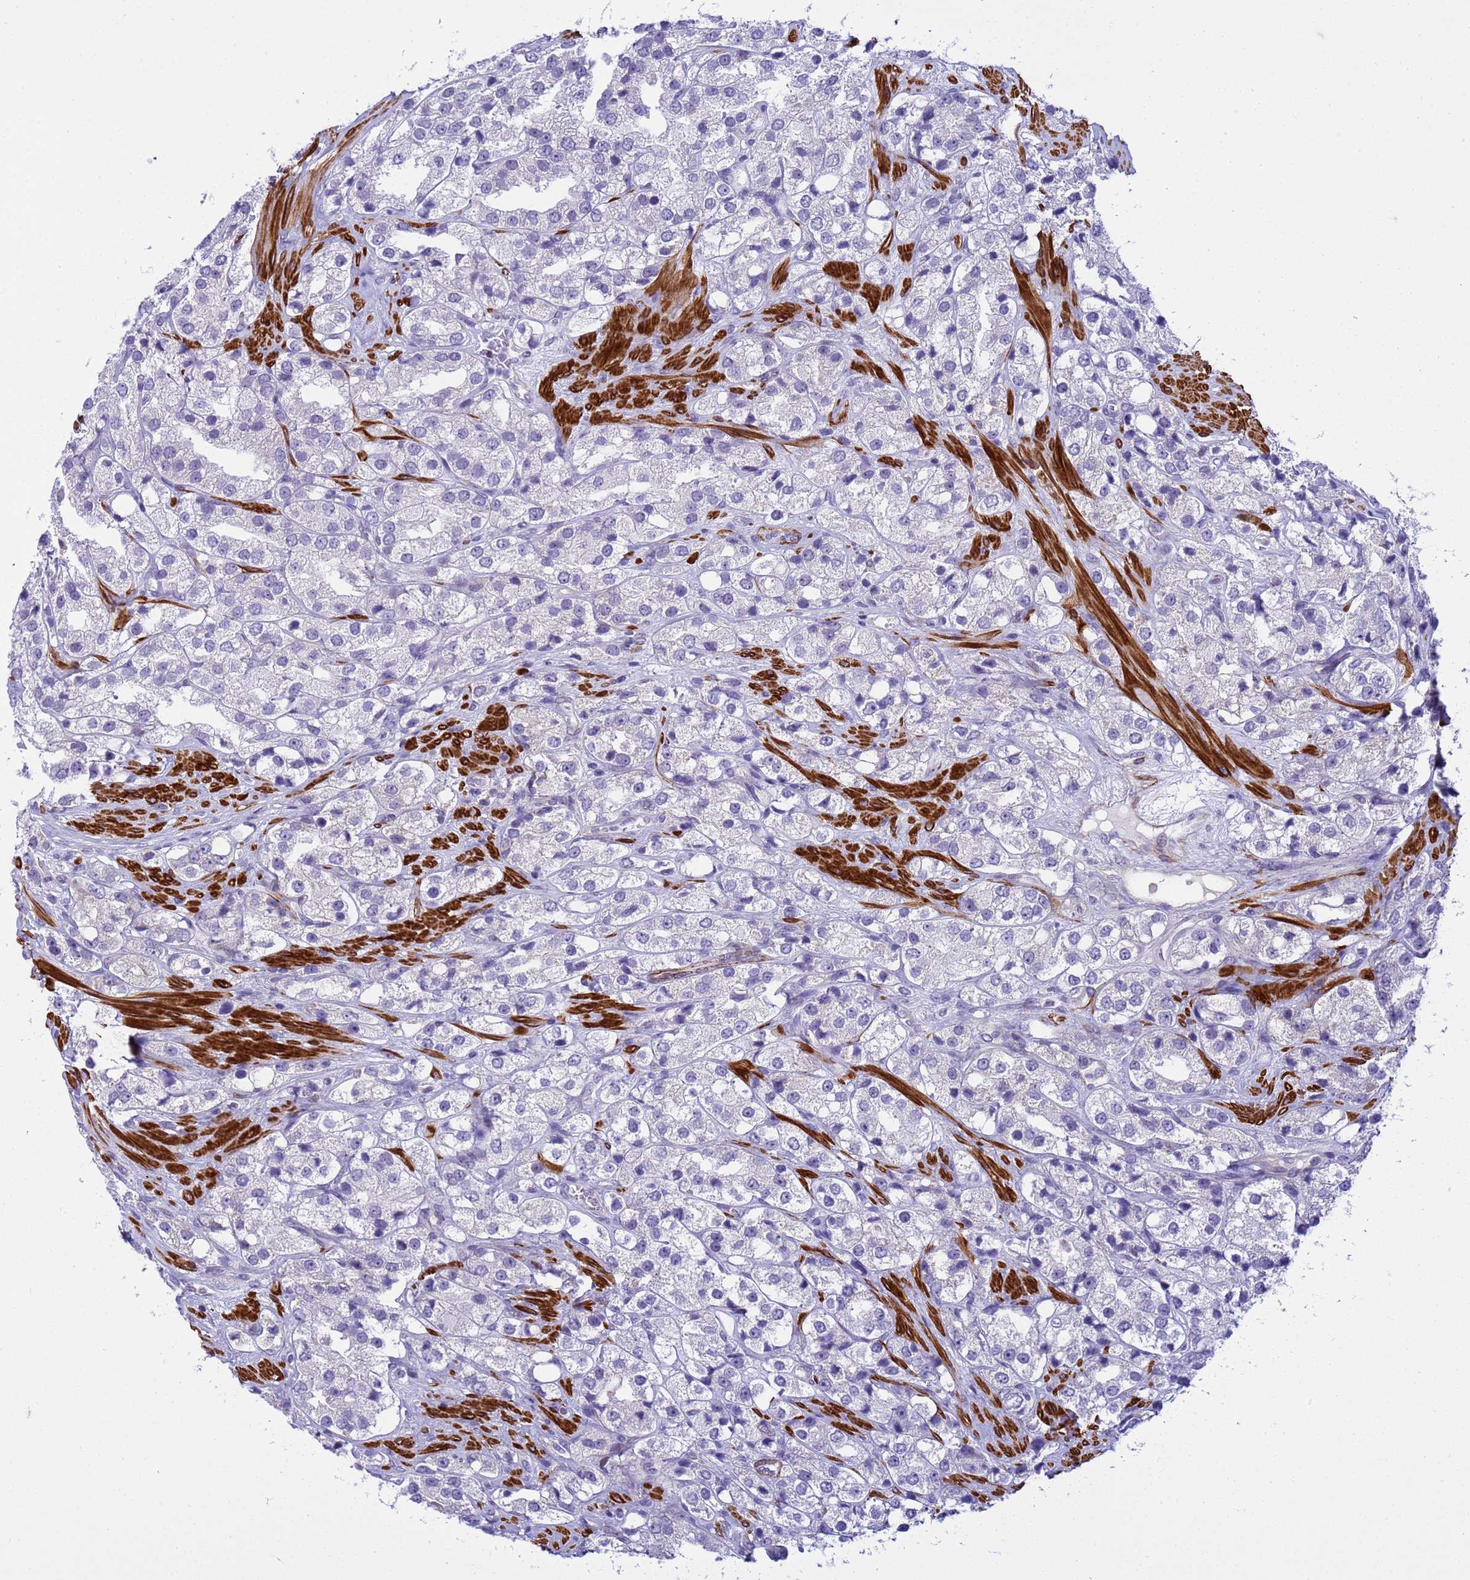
{"staining": {"intensity": "negative", "quantity": "none", "location": "none"}, "tissue": "prostate cancer", "cell_type": "Tumor cells", "image_type": "cancer", "snomed": [{"axis": "morphology", "description": "Adenocarcinoma, NOS"}, {"axis": "topography", "description": "Prostate"}], "caption": "Photomicrograph shows no protein staining in tumor cells of prostate cancer tissue.", "gene": "P2RX7", "patient": {"sex": "male", "age": 79}}